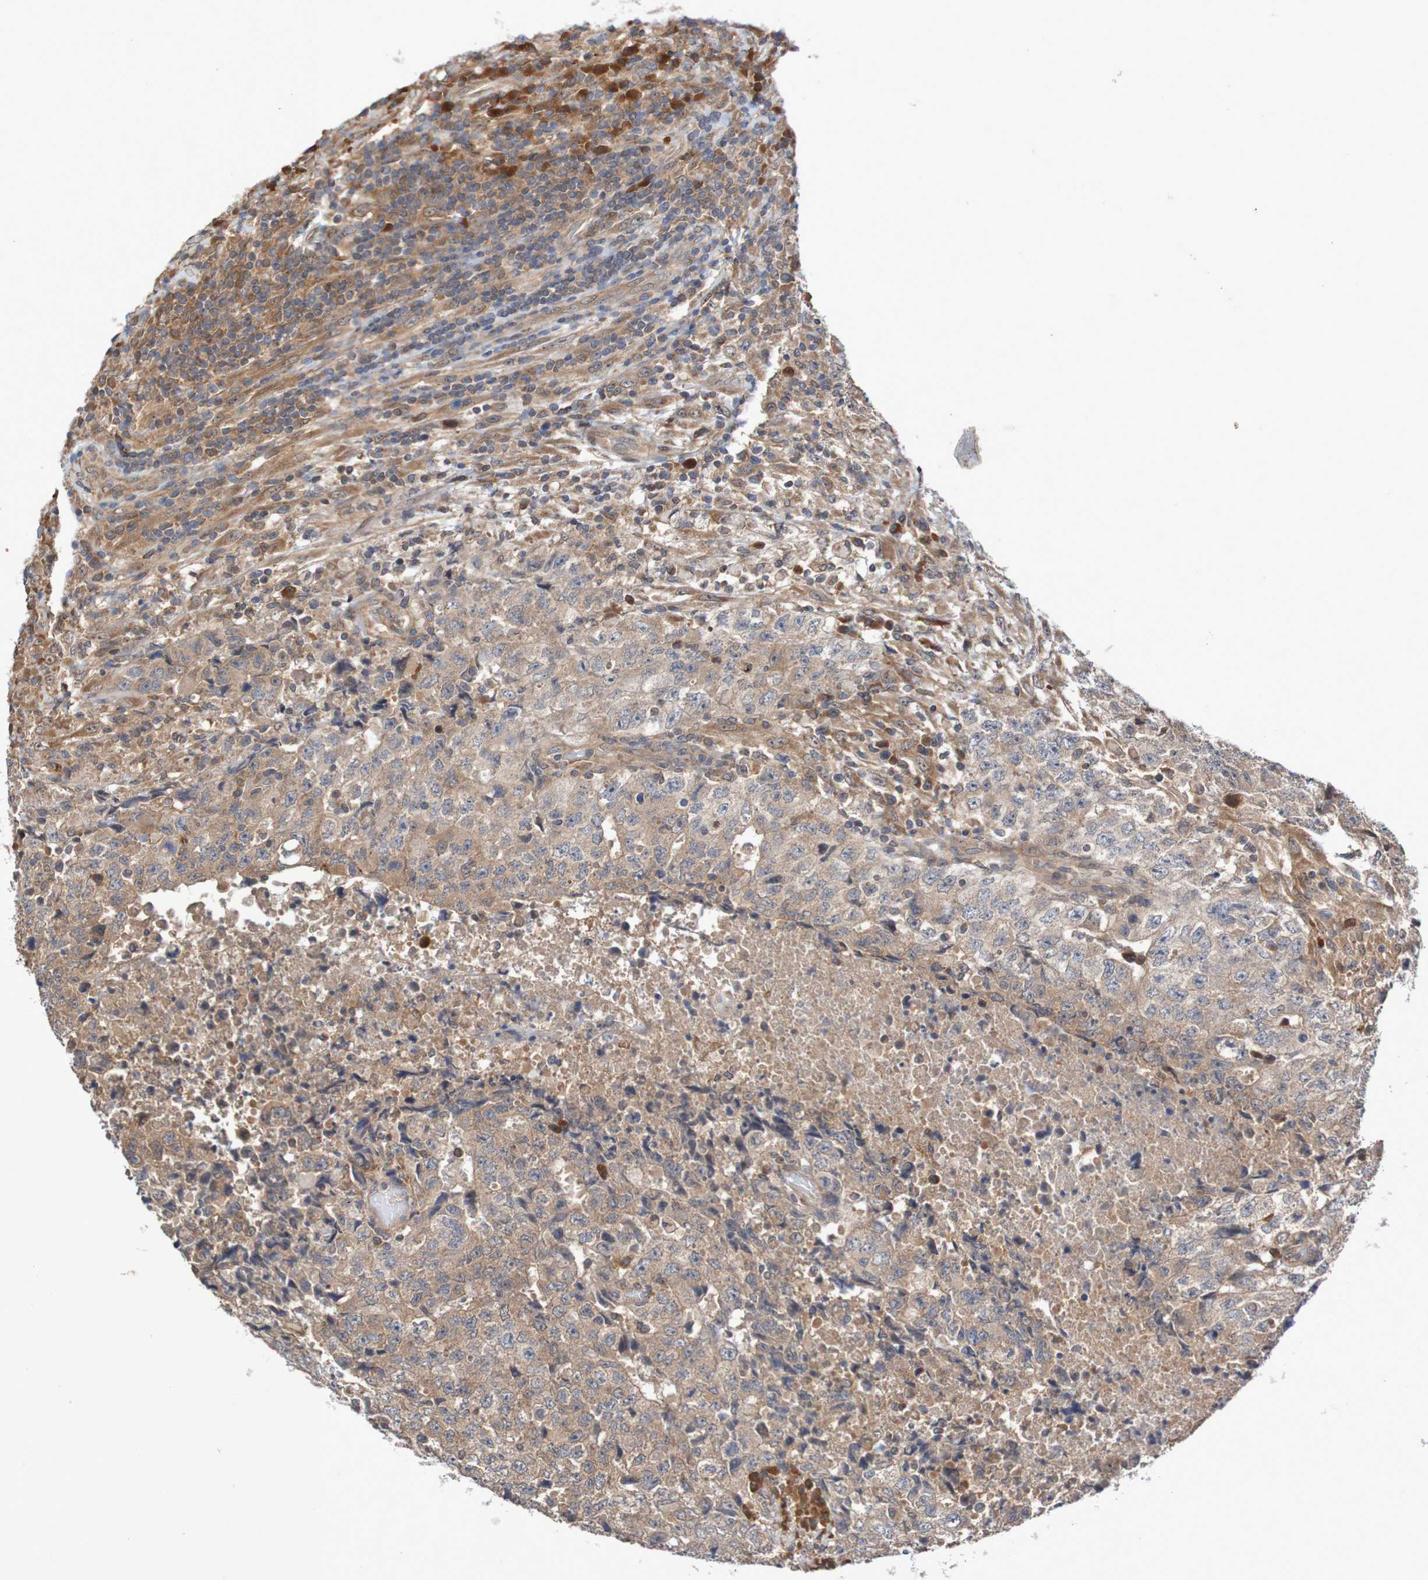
{"staining": {"intensity": "moderate", "quantity": ">75%", "location": "cytoplasmic/membranous"}, "tissue": "testis cancer", "cell_type": "Tumor cells", "image_type": "cancer", "snomed": [{"axis": "morphology", "description": "Necrosis, NOS"}, {"axis": "morphology", "description": "Carcinoma, Embryonal, NOS"}, {"axis": "topography", "description": "Testis"}], "caption": "Tumor cells exhibit medium levels of moderate cytoplasmic/membranous expression in about >75% of cells in human testis cancer. The staining is performed using DAB (3,3'-diaminobenzidine) brown chromogen to label protein expression. The nuclei are counter-stained blue using hematoxylin.", "gene": "PHPT1", "patient": {"sex": "male", "age": 19}}